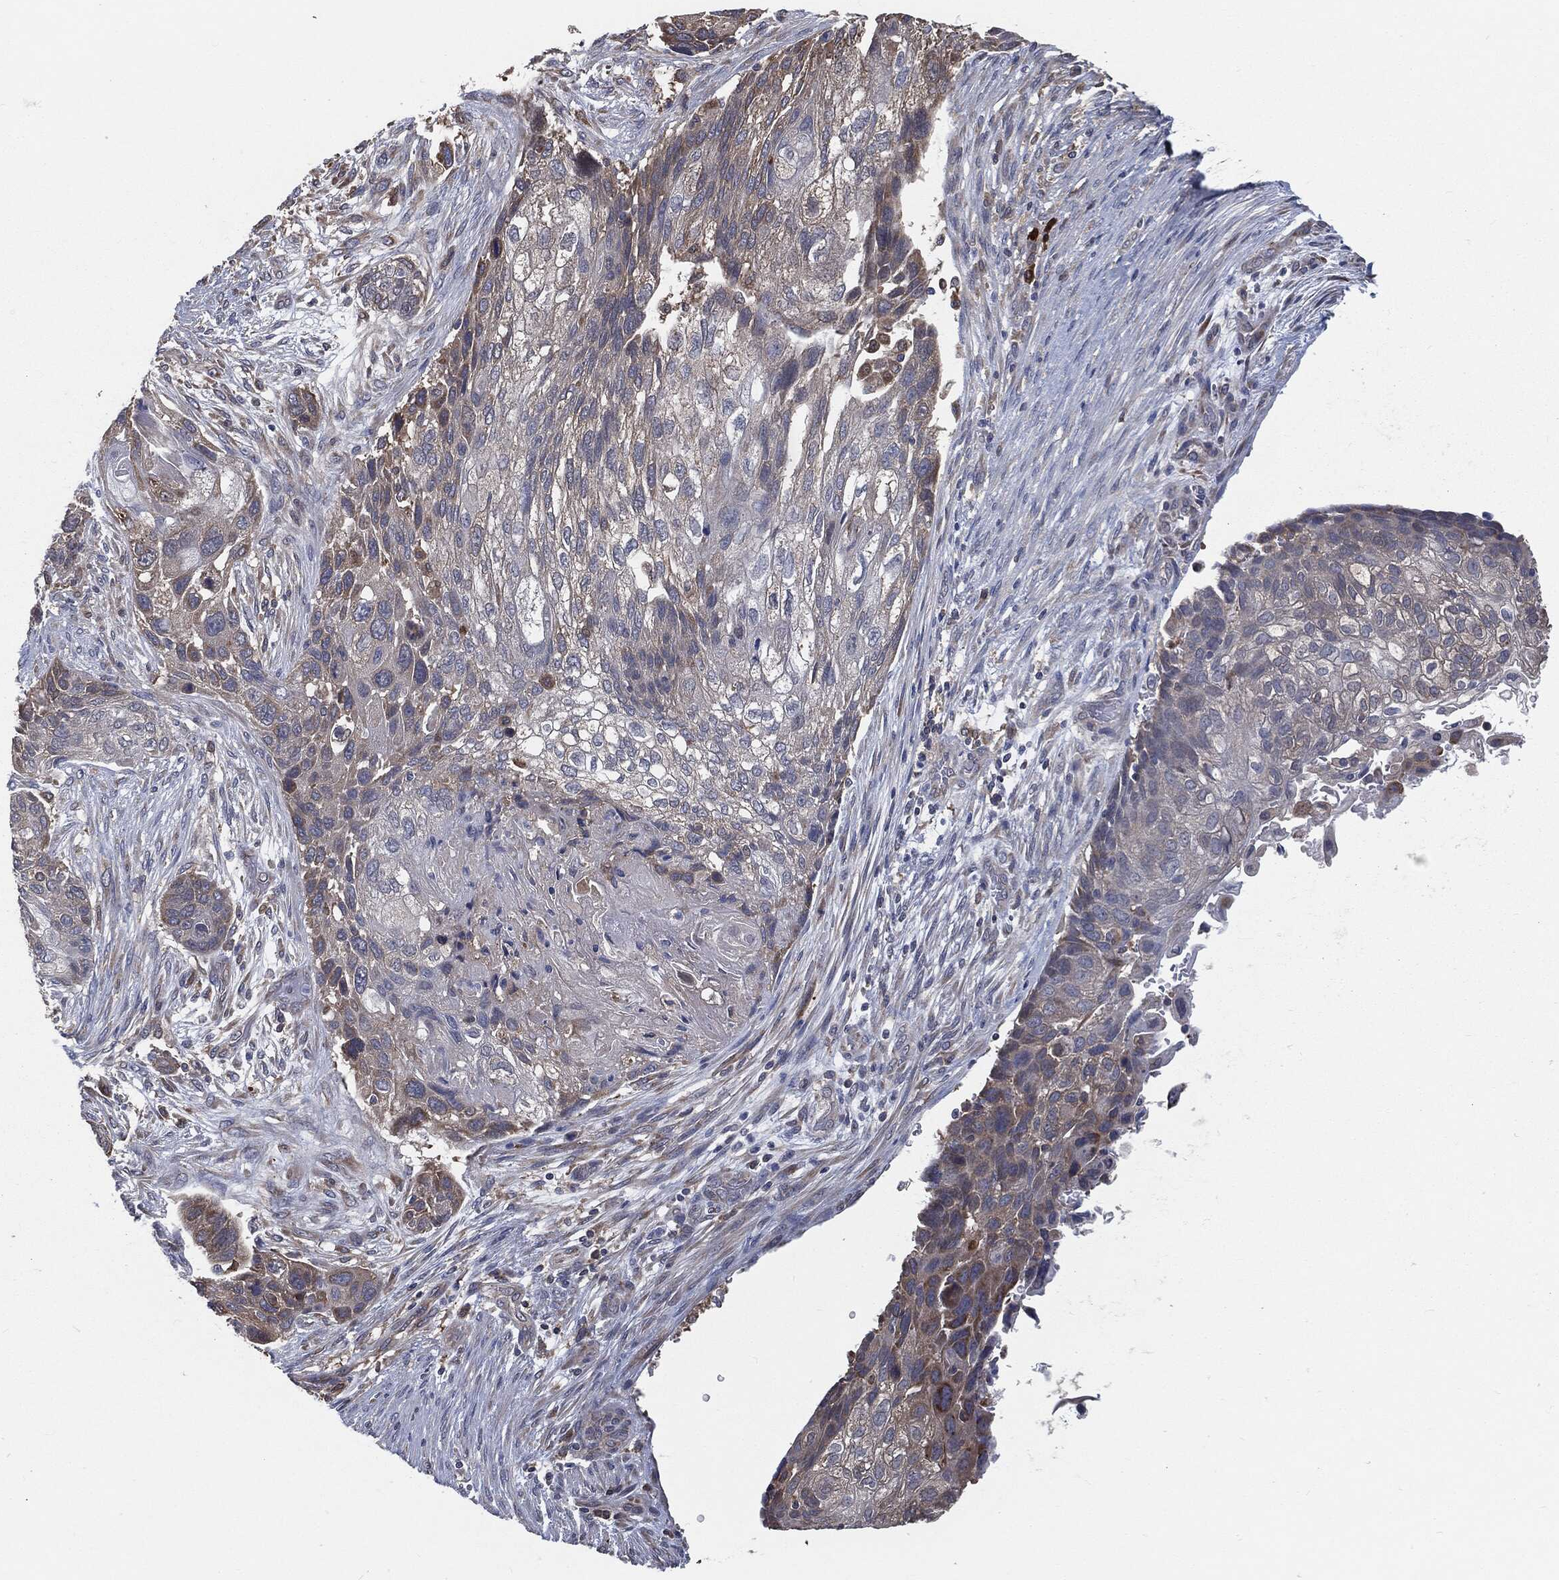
{"staining": {"intensity": "weak", "quantity": "25%-75%", "location": "cytoplasmic/membranous"}, "tissue": "lung cancer", "cell_type": "Tumor cells", "image_type": "cancer", "snomed": [{"axis": "morphology", "description": "Normal tissue, NOS"}, {"axis": "morphology", "description": "Squamous cell carcinoma, NOS"}, {"axis": "topography", "description": "Bronchus"}, {"axis": "topography", "description": "Lung"}], "caption": "Squamous cell carcinoma (lung) tissue demonstrates weak cytoplasmic/membranous staining in approximately 25%-75% of tumor cells, visualized by immunohistochemistry.", "gene": "PRDX4", "patient": {"sex": "male", "age": 69}}